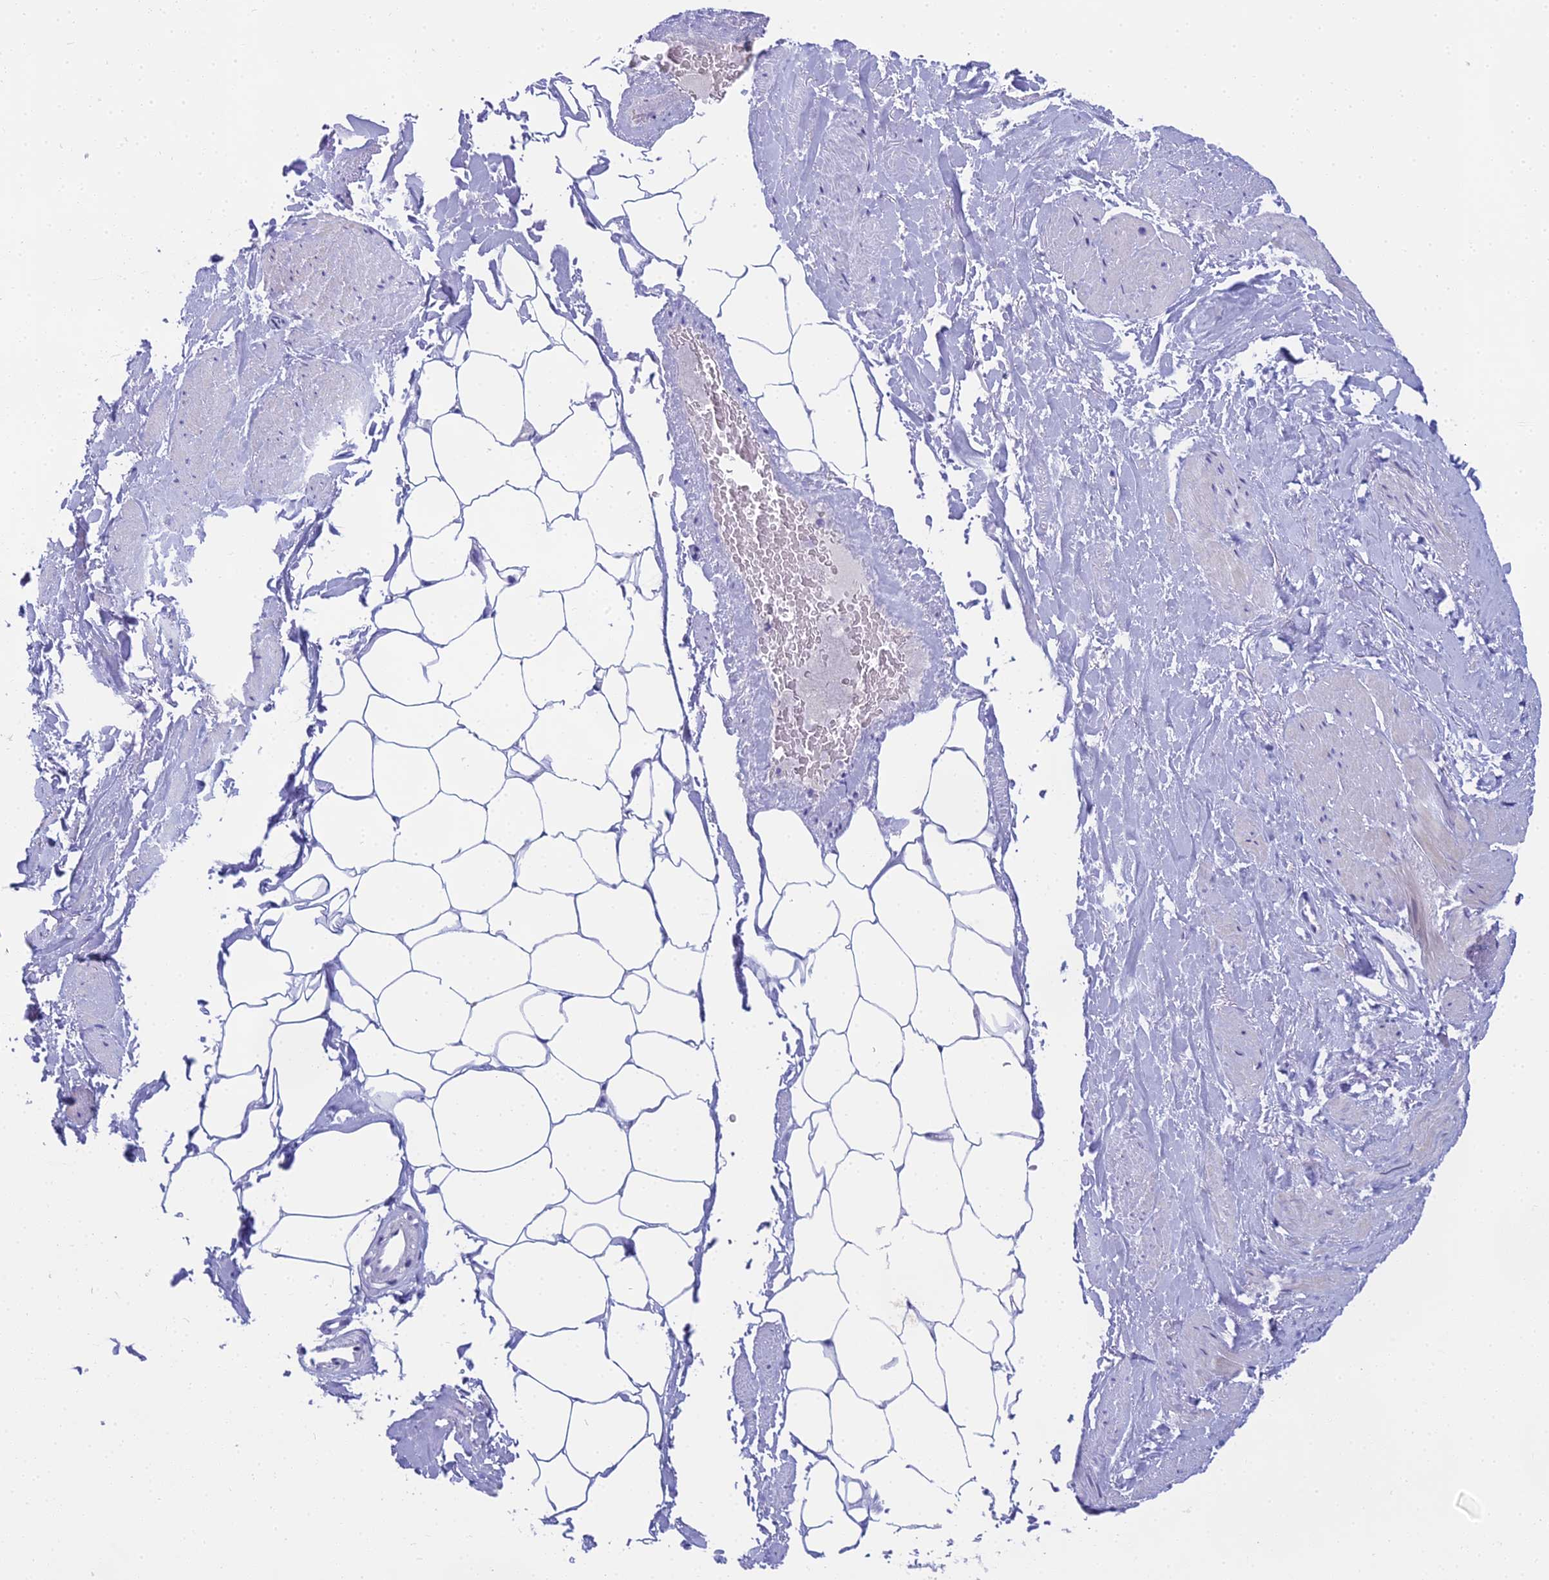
{"staining": {"intensity": "negative", "quantity": "none", "location": "none"}, "tissue": "adipose tissue", "cell_type": "Adipocytes", "image_type": "normal", "snomed": [{"axis": "morphology", "description": "Normal tissue, NOS"}, {"axis": "morphology", "description": "Adenocarcinoma, Low grade"}, {"axis": "topography", "description": "Prostate"}, {"axis": "topography", "description": "Peripheral nerve tissue"}], "caption": "IHC of unremarkable human adipose tissue displays no expression in adipocytes. Brightfield microscopy of immunohistochemistry (IHC) stained with DAB (3,3'-diaminobenzidine) (brown) and hematoxylin (blue), captured at high magnification.", "gene": "UNC80", "patient": {"sex": "male", "age": 63}}